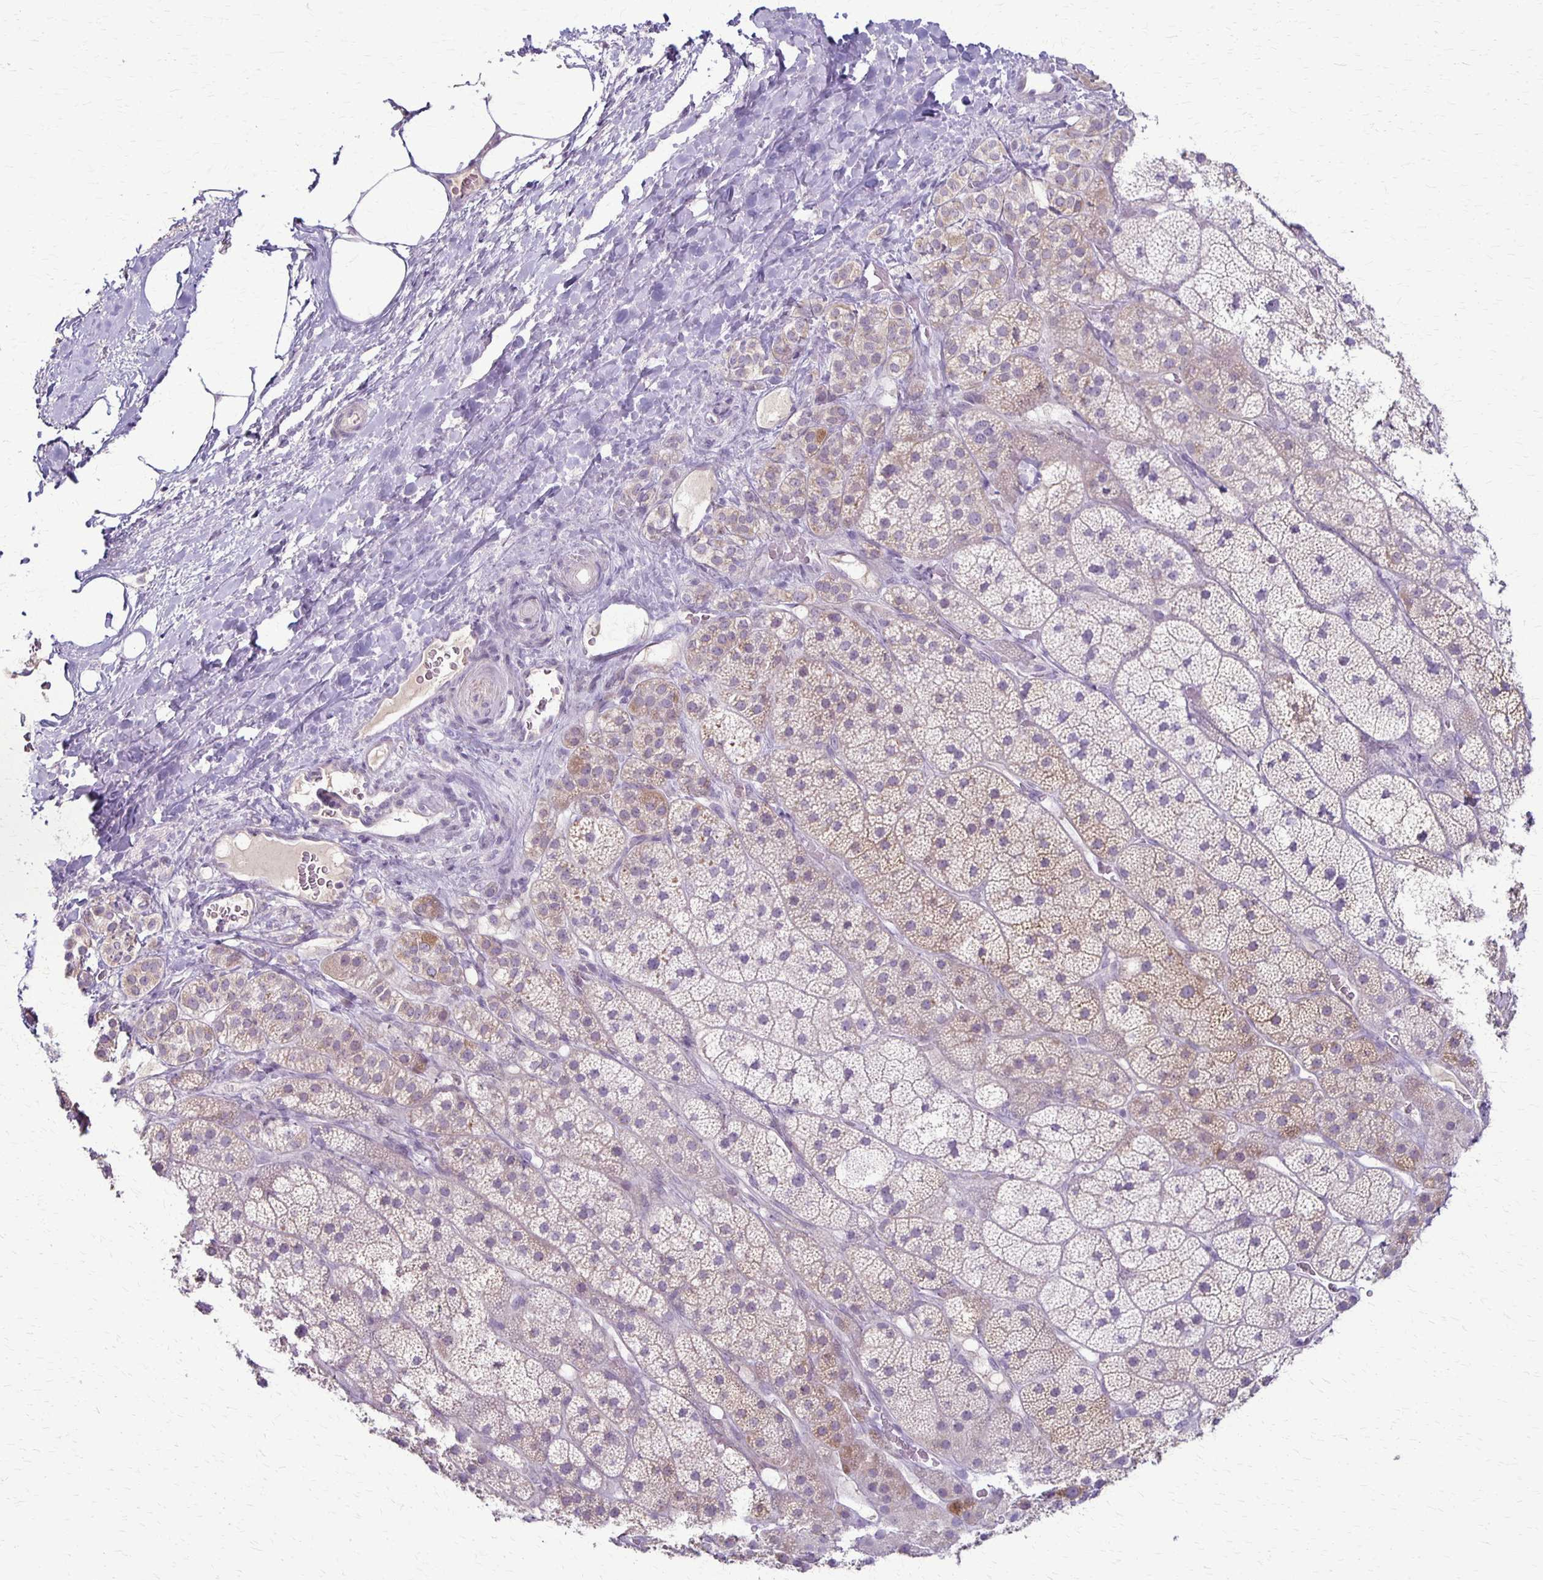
{"staining": {"intensity": "weak", "quantity": "<25%", "location": "cytoplasmic/membranous"}, "tissue": "adrenal gland", "cell_type": "Glandular cells", "image_type": "normal", "snomed": [{"axis": "morphology", "description": "Normal tissue, NOS"}, {"axis": "topography", "description": "Adrenal gland"}], "caption": "DAB immunohistochemical staining of benign adrenal gland demonstrates no significant staining in glandular cells. Brightfield microscopy of immunohistochemistry (IHC) stained with DAB (brown) and hematoxylin (blue), captured at high magnification.", "gene": "SLC35E2B", "patient": {"sex": "male", "age": 57}}